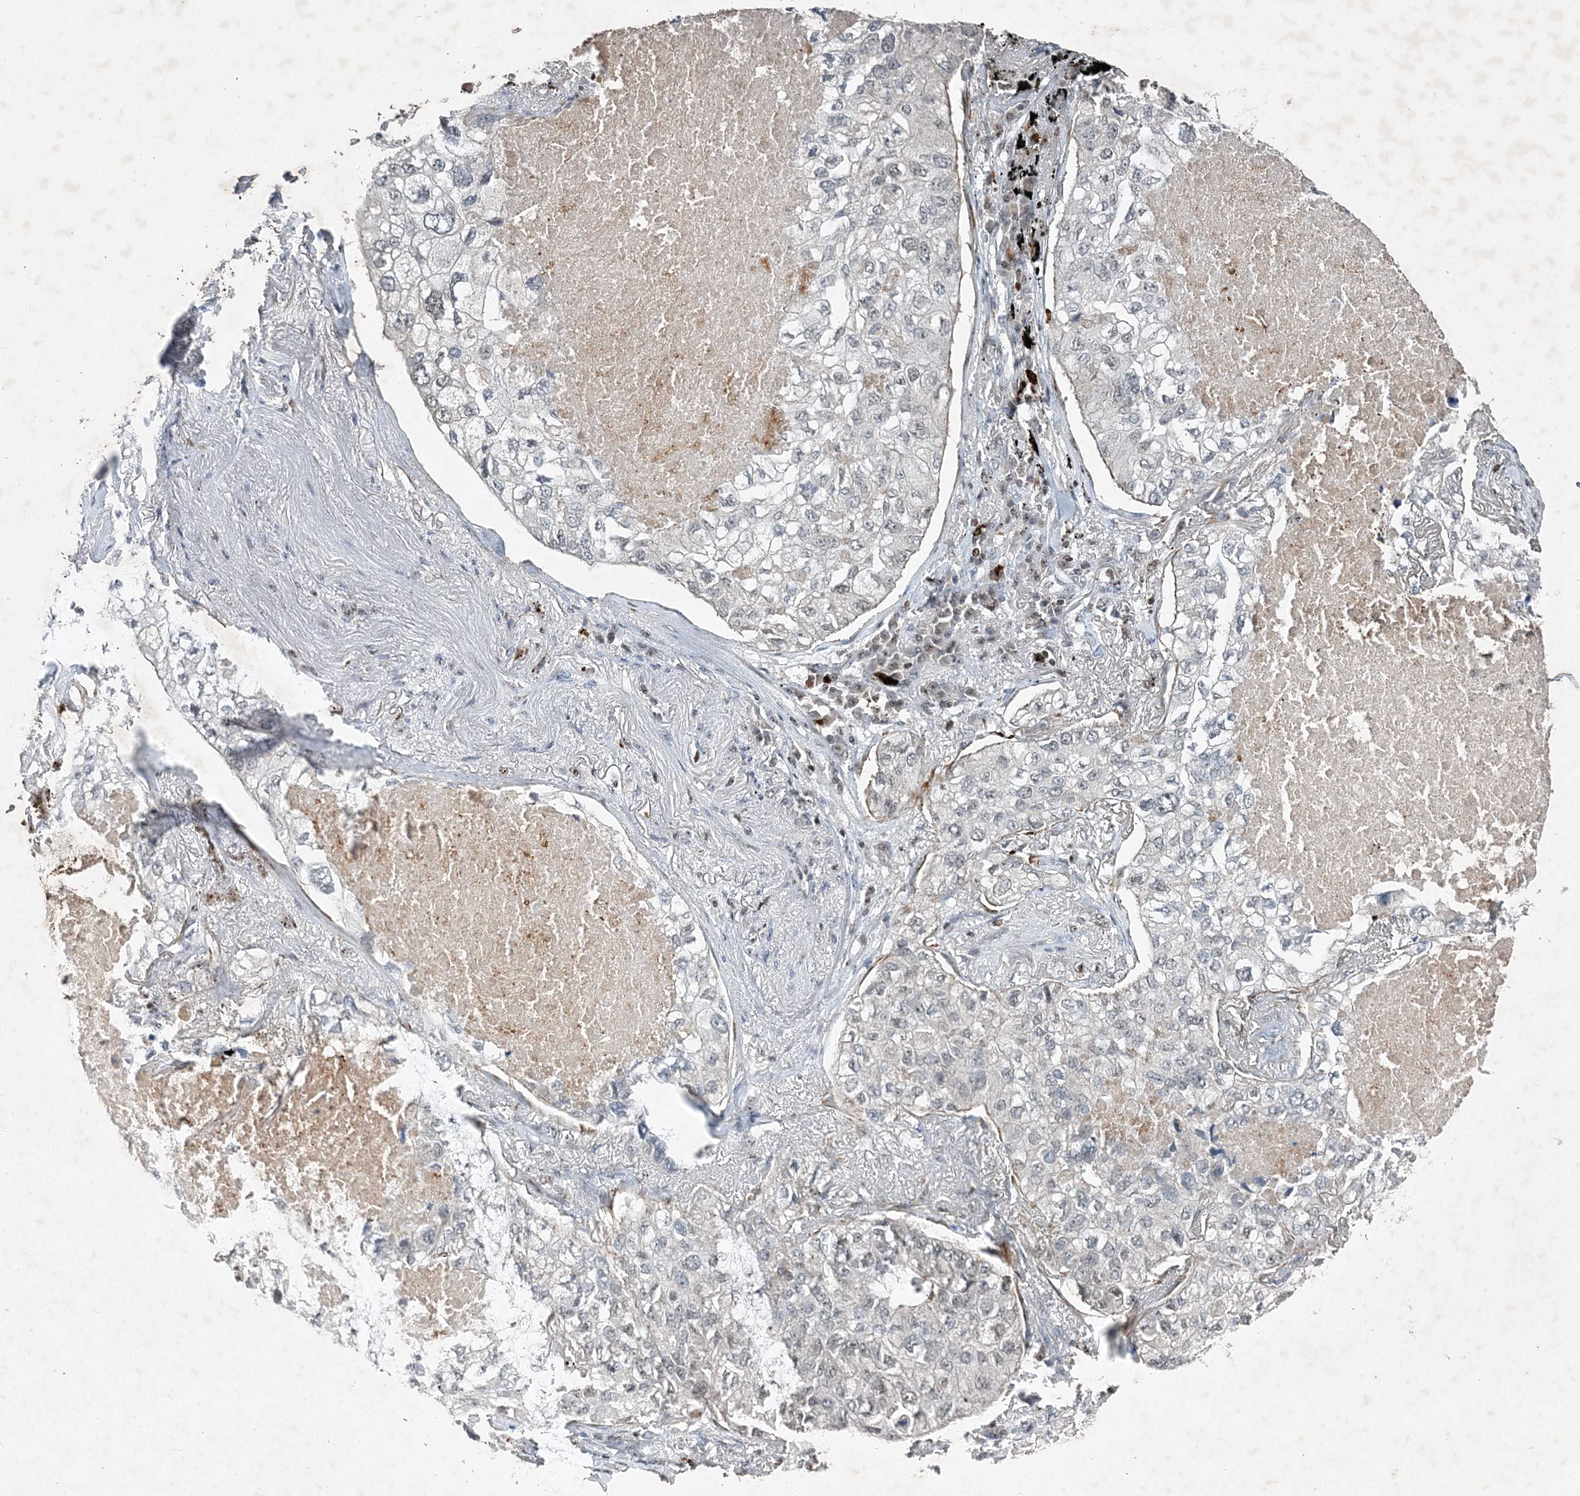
{"staining": {"intensity": "negative", "quantity": "none", "location": "none"}, "tissue": "lung cancer", "cell_type": "Tumor cells", "image_type": "cancer", "snomed": [{"axis": "morphology", "description": "Adenocarcinoma, NOS"}, {"axis": "topography", "description": "Lung"}], "caption": "Immunohistochemical staining of lung cancer (adenocarcinoma) shows no significant staining in tumor cells.", "gene": "QTRT2", "patient": {"sex": "male", "age": 65}}